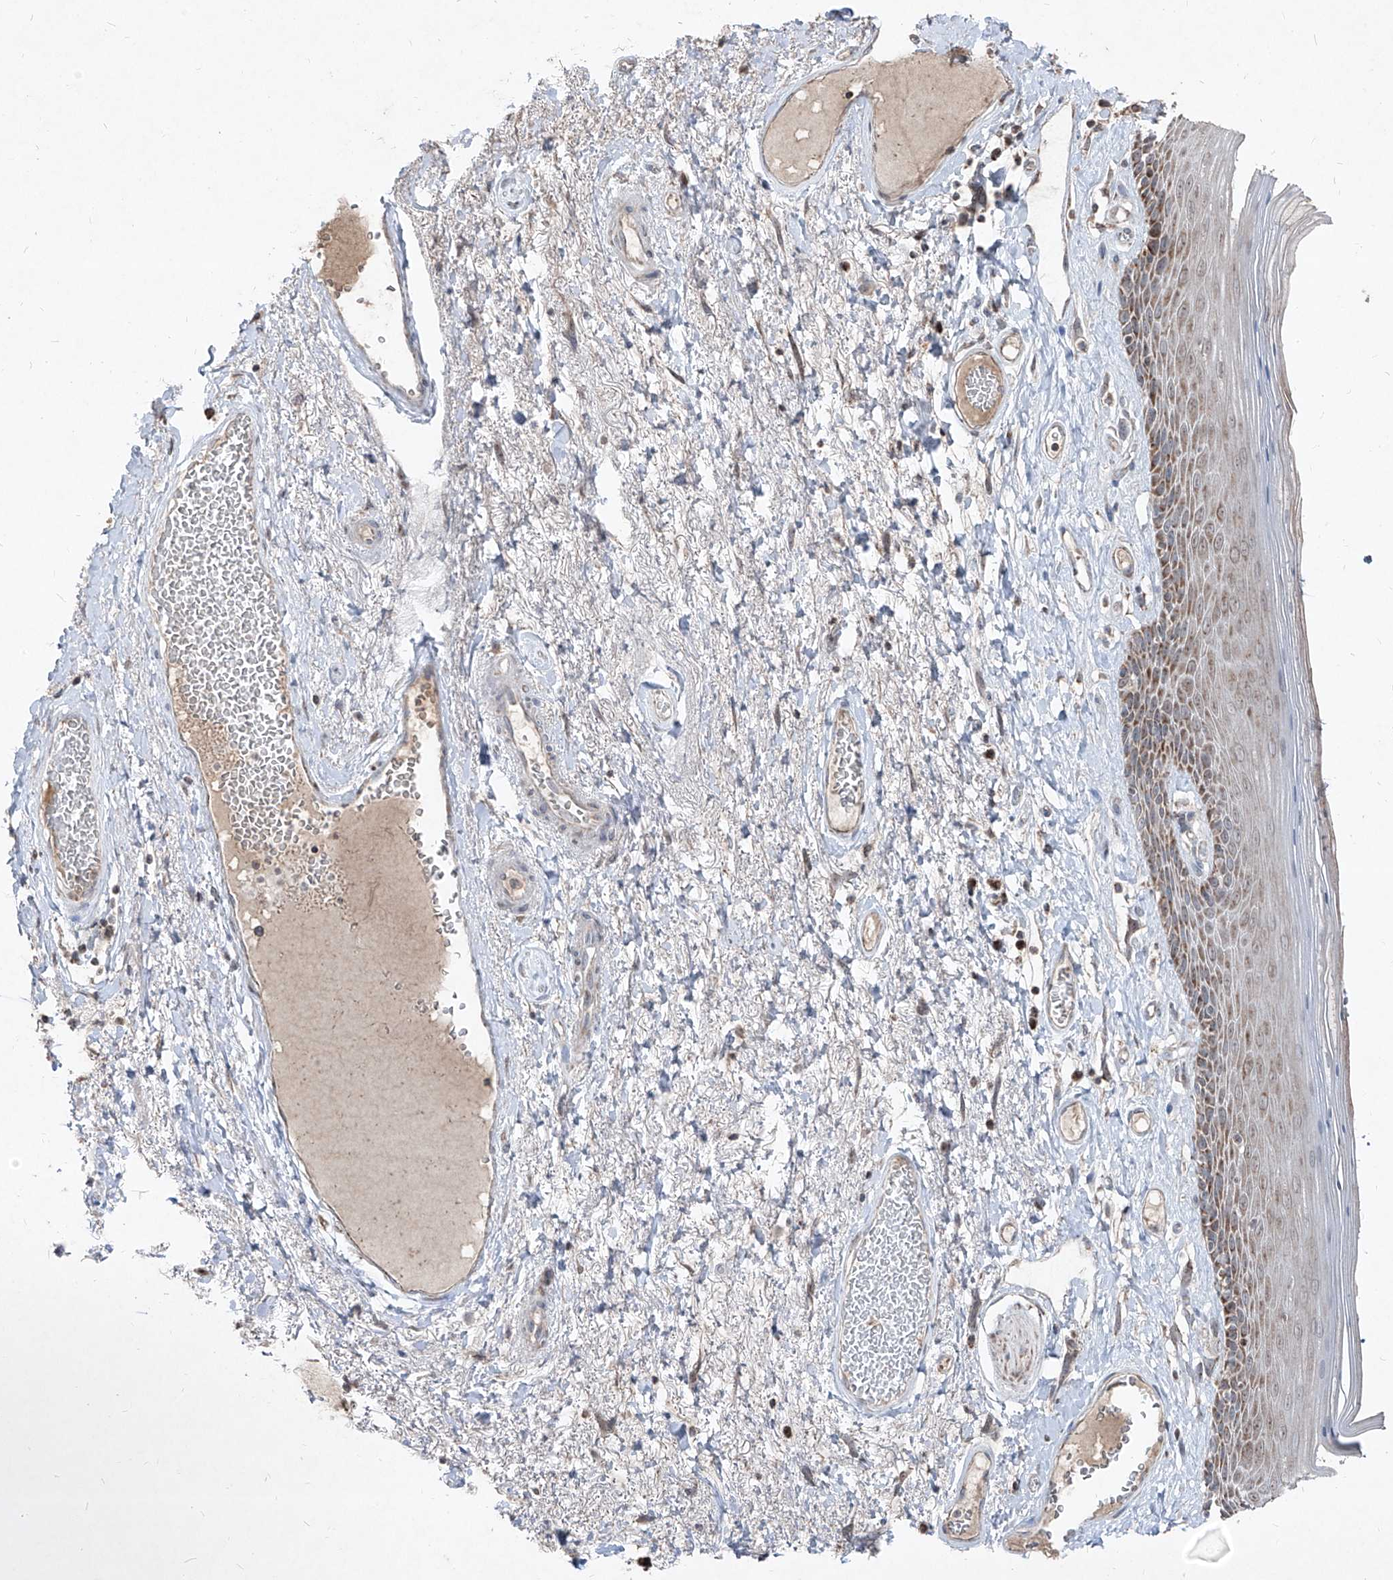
{"staining": {"intensity": "moderate", "quantity": ">75%", "location": "cytoplasmic/membranous"}, "tissue": "skin", "cell_type": "Epidermal cells", "image_type": "normal", "snomed": [{"axis": "morphology", "description": "Normal tissue, NOS"}, {"axis": "topography", "description": "Anal"}], "caption": "Epidermal cells reveal moderate cytoplasmic/membranous positivity in approximately >75% of cells in normal skin. (IHC, brightfield microscopy, high magnification).", "gene": "NDUFB3", "patient": {"sex": "male", "age": 69}}